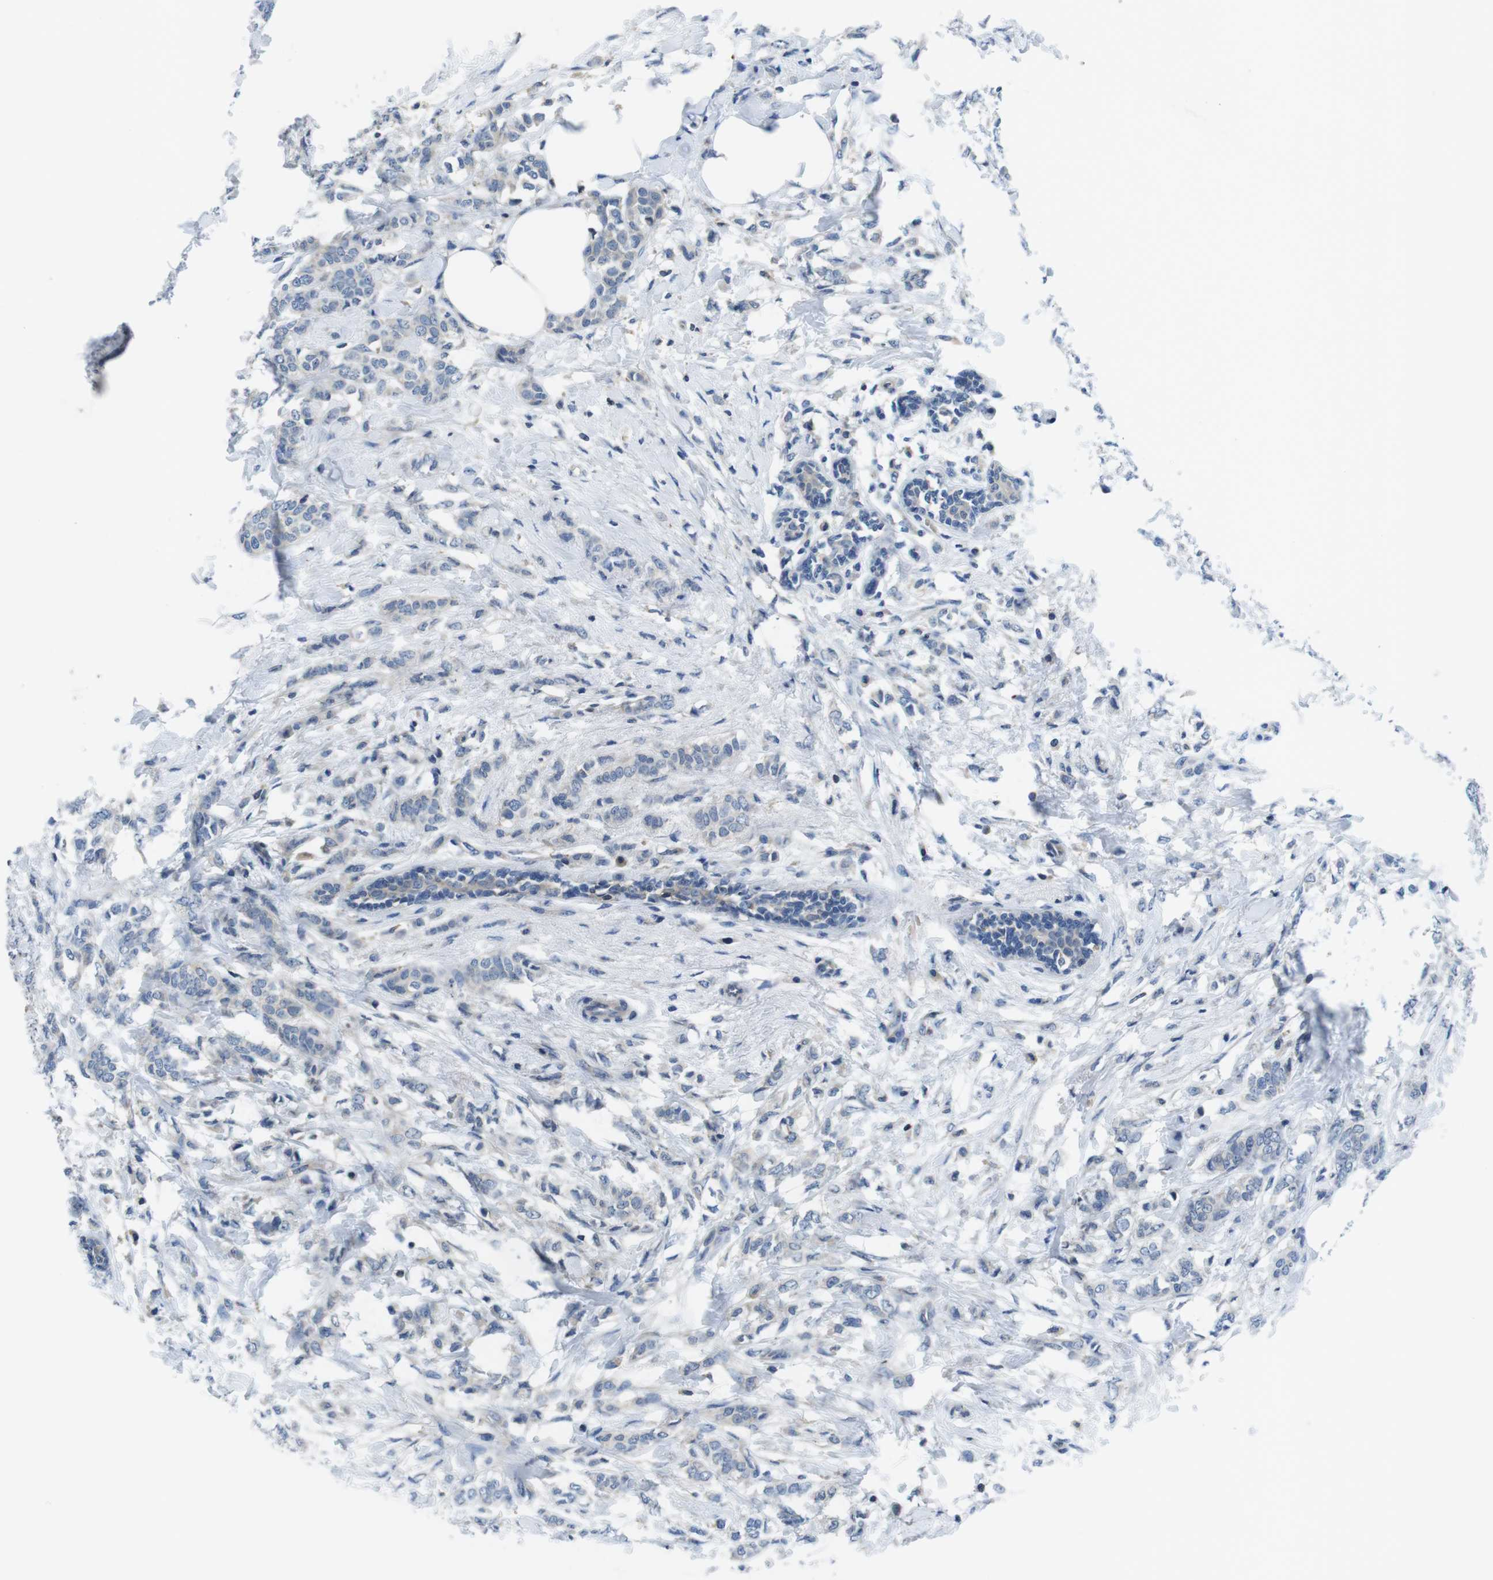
{"staining": {"intensity": "negative", "quantity": "none", "location": "none"}, "tissue": "breast cancer", "cell_type": "Tumor cells", "image_type": "cancer", "snomed": [{"axis": "morphology", "description": "Lobular carcinoma, in situ"}, {"axis": "morphology", "description": "Lobular carcinoma"}, {"axis": "topography", "description": "Breast"}], "caption": "This is an immunohistochemistry micrograph of human lobular carcinoma (breast). There is no staining in tumor cells.", "gene": "PIK3CD", "patient": {"sex": "female", "age": 41}}